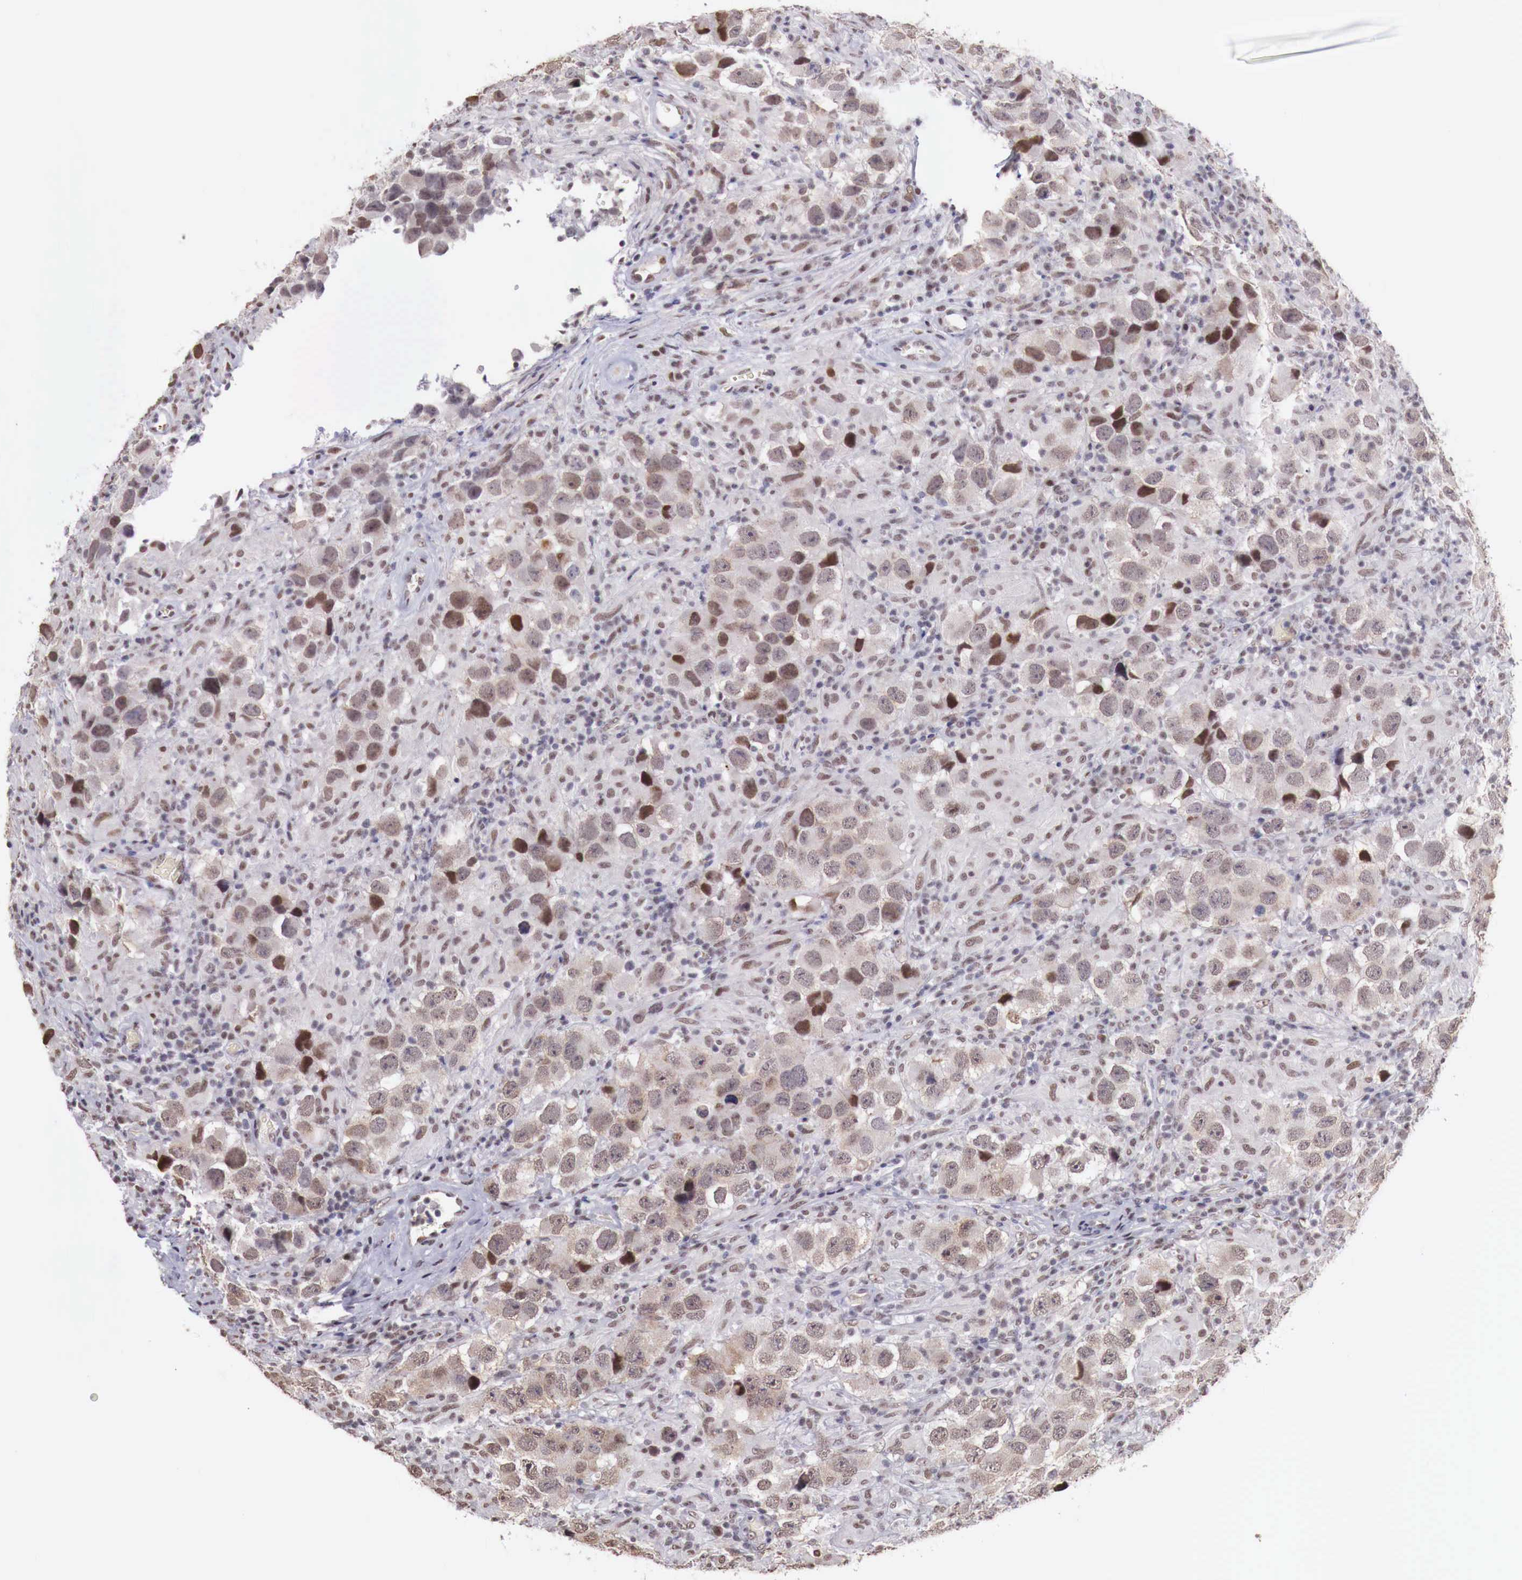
{"staining": {"intensity": "moderate", "quantity": ">75%", "location": "cytoplasmic/membranous,nuclear"}, "tissue": "testis cancer", "cell_type": "Tumor cells", "image_type": "cancer", "snomed": [{"axis": "morphology", "description": "Carcinoma, Embryonal, NOS"}, {"axis": "topography", "description": "Testis"}], "caption": "Embryonal carcinoma (testis) tissue demonstrates moderate cytoplasmic/membranous and nuclear expression in about >75% of tumor cells, visualized by immunohistochemistry.", "gene": "FOXP2", "patient": {"sex": "male", "age": 21}}